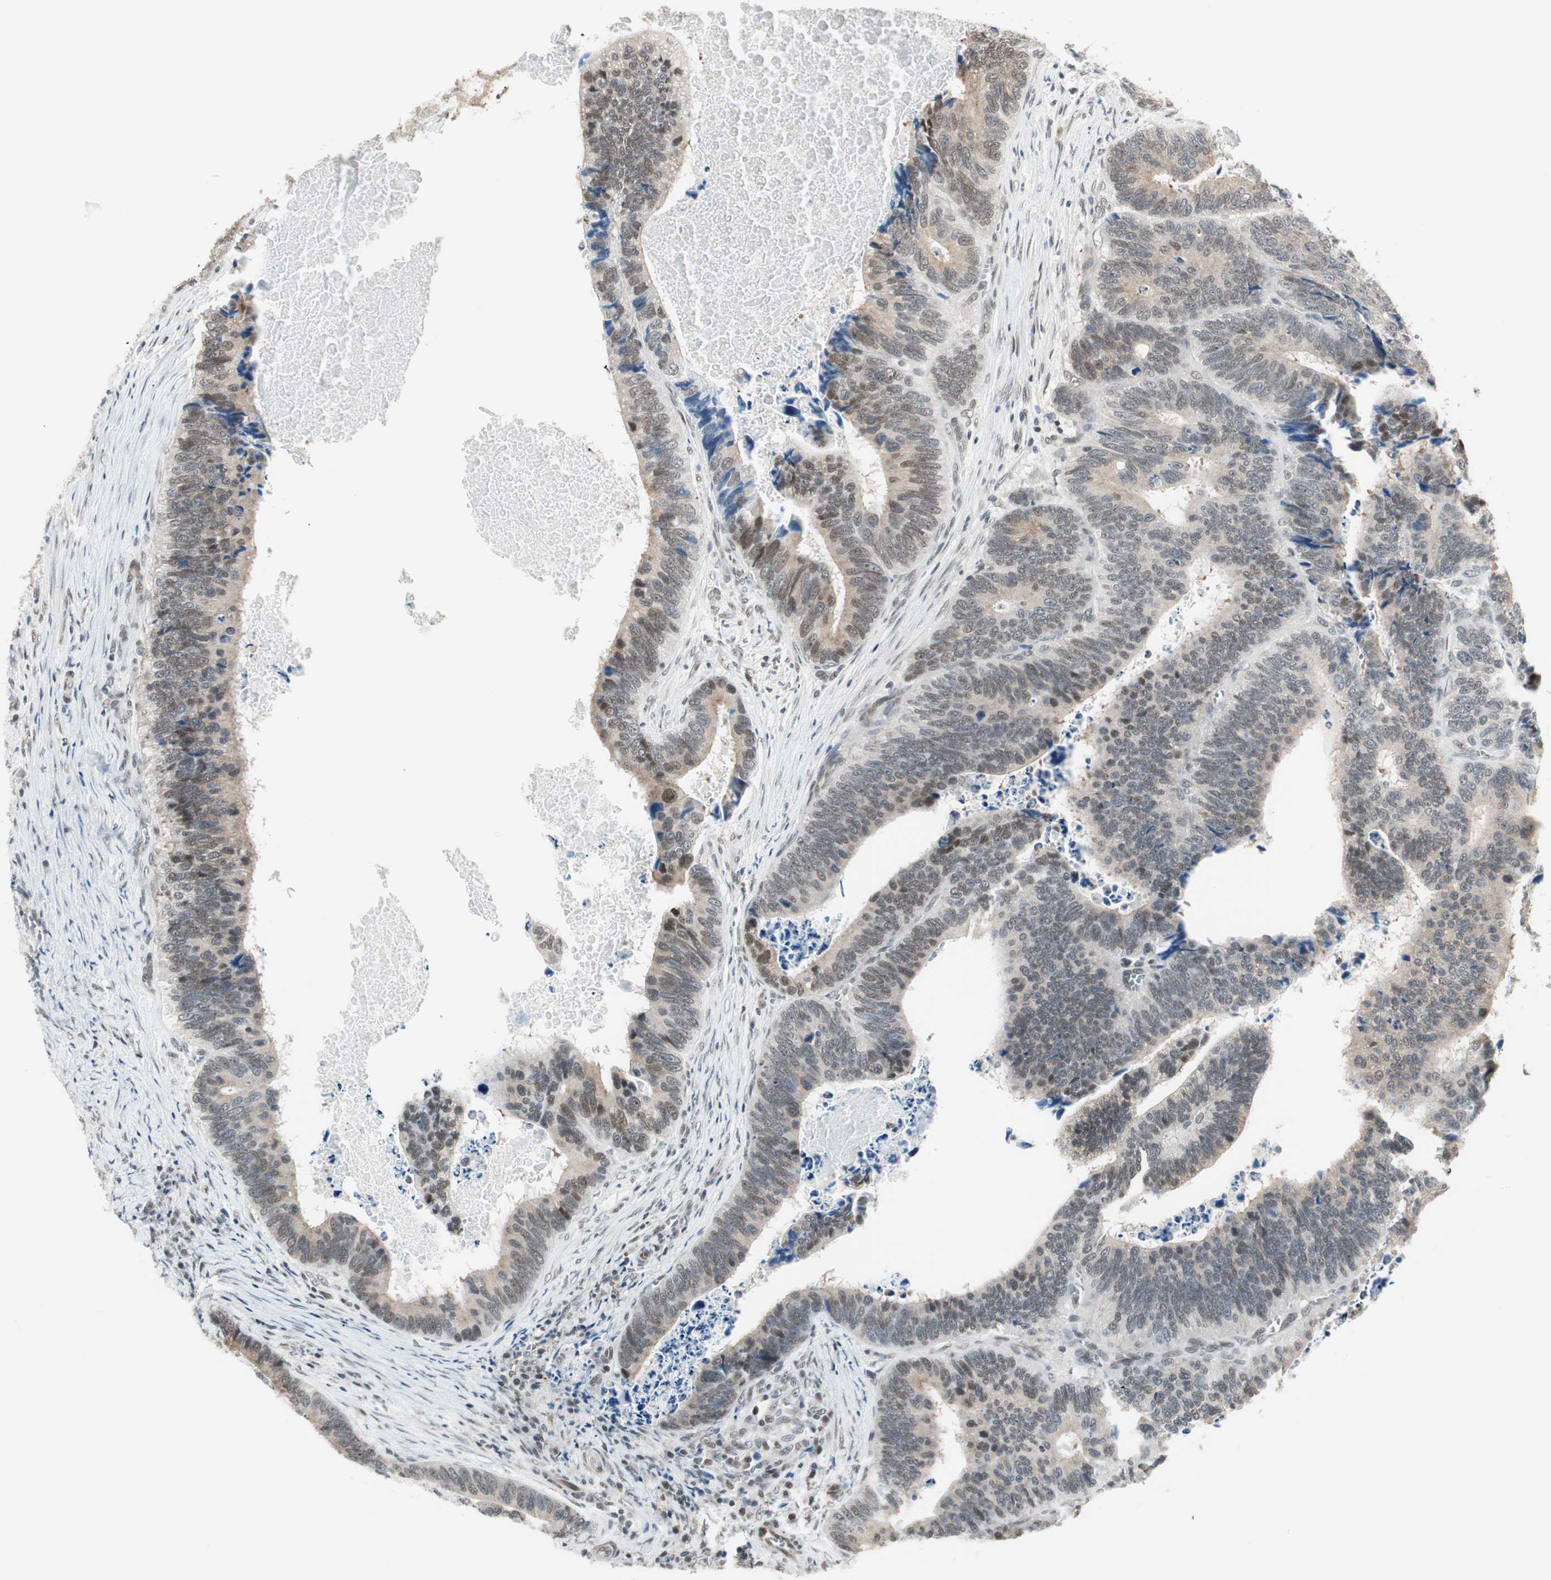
{"staining": {"intensity": "moderate", "quantity": ">75%", "location": "cytoplasmic/membranous,nuclear"}, "tissue": "colorectal cancer", "cell_type": "Tumor cells", "image_type": "cancer", "snomed": [{"axis": "morphology", "description": "Adenocarcinoma, NOS"}, {"axis": "topography", "description": "Colon"}], "caption": "IHC photomicrograph of human colorectal adenocarcinoma stained for a protein (brown), which reveals medium levels of moderate cytoplasmic/membranous and nuclear staining in approximately >75% of tumor cells.", "gene": "ZBTB17", "patient": {"sex": "male", "age": 72}}